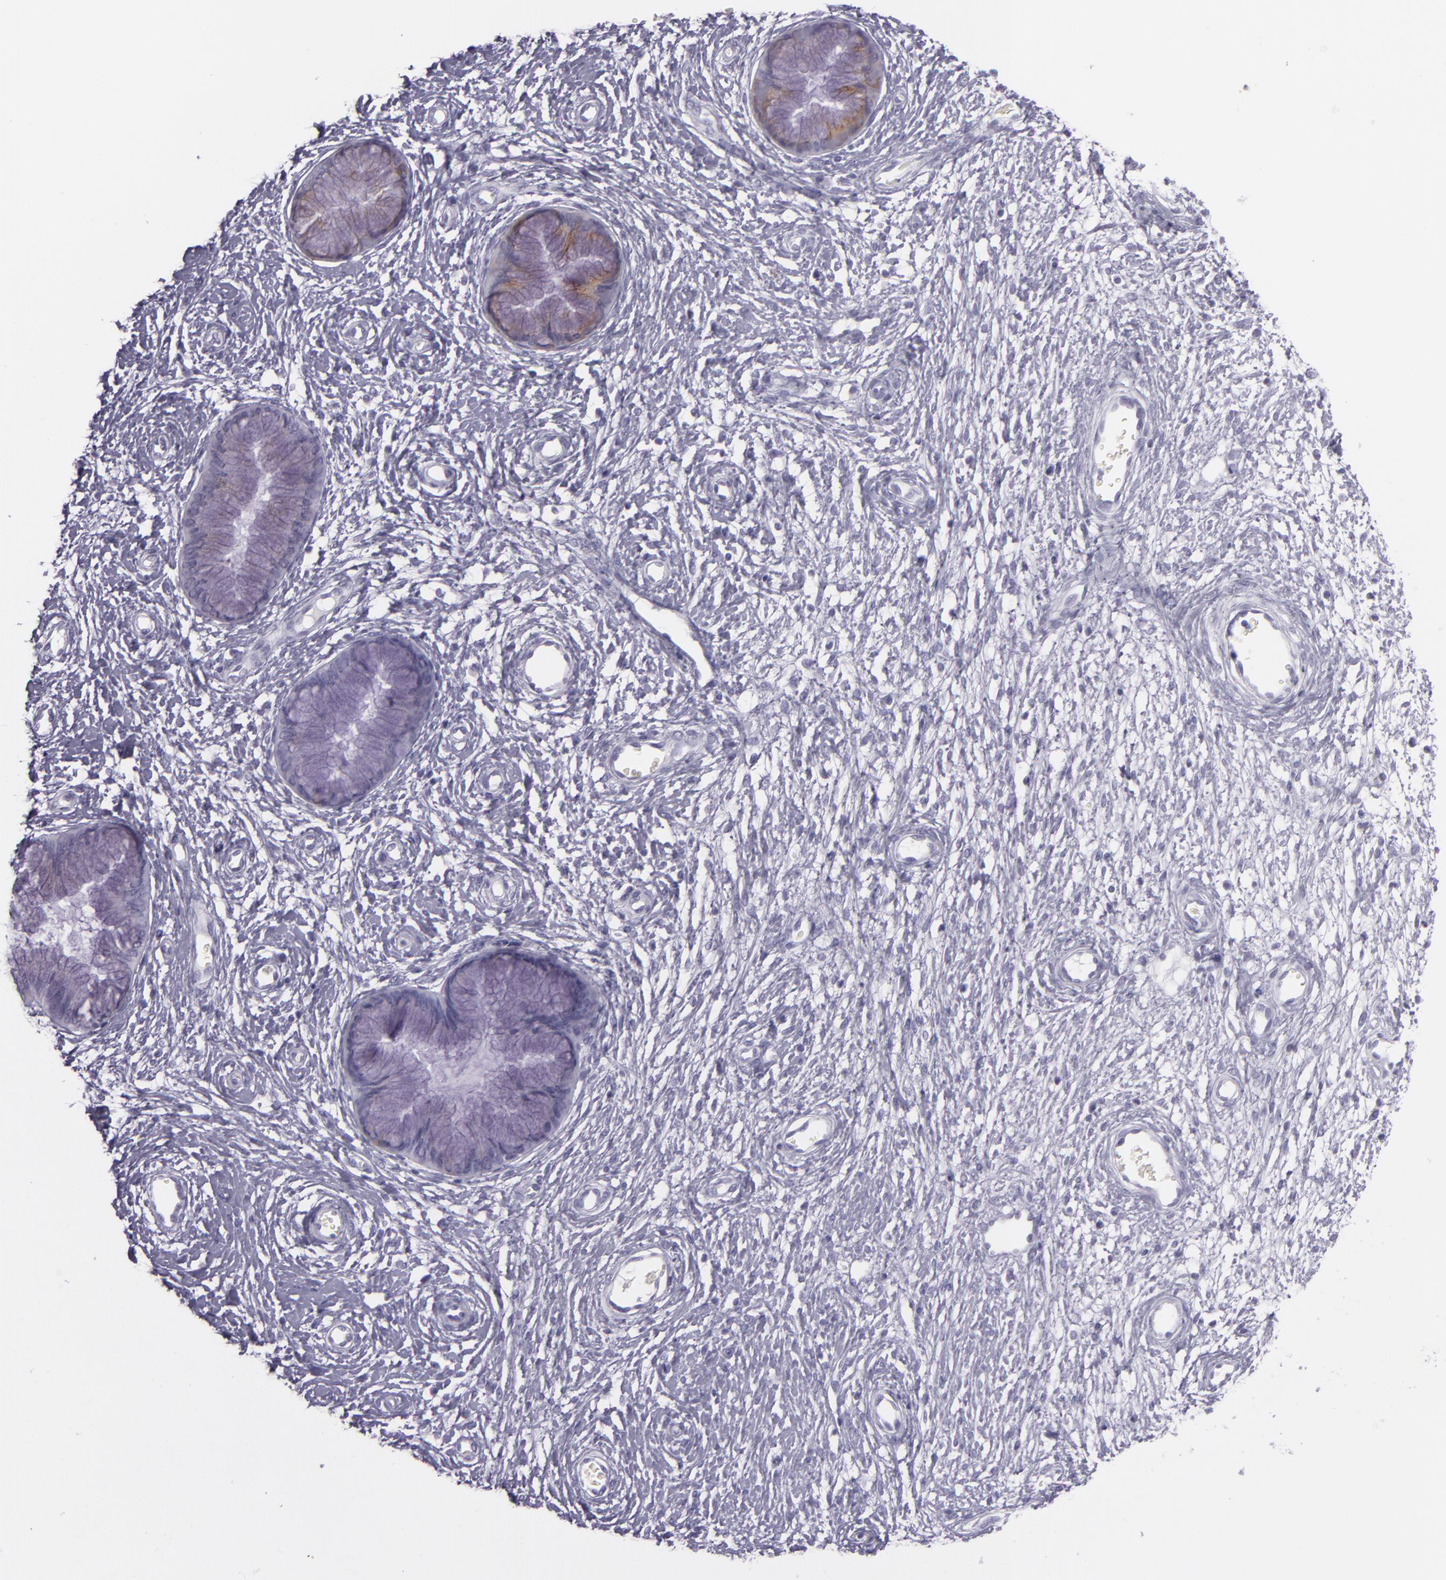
{"staining": {"intensity": "moderate", "quantity": "25%-75%", "location": "cytoplasmic/membranous"}, "tissue": "cervix", "cell_type": "Glandular cells", "image_type": "normal", "snomed": [{"axis": "morphology", "description": "Normal tissue, NOS"}, {"axis": "topography", "description": "Cervix"}], "caption": "A brown stain shows moderate cytoplasmic/membranous positivity of a protein in glandular cells of unremarkable cervix.", "gene": "MUC6", "patient": {"sex": "female", "age": 55}}